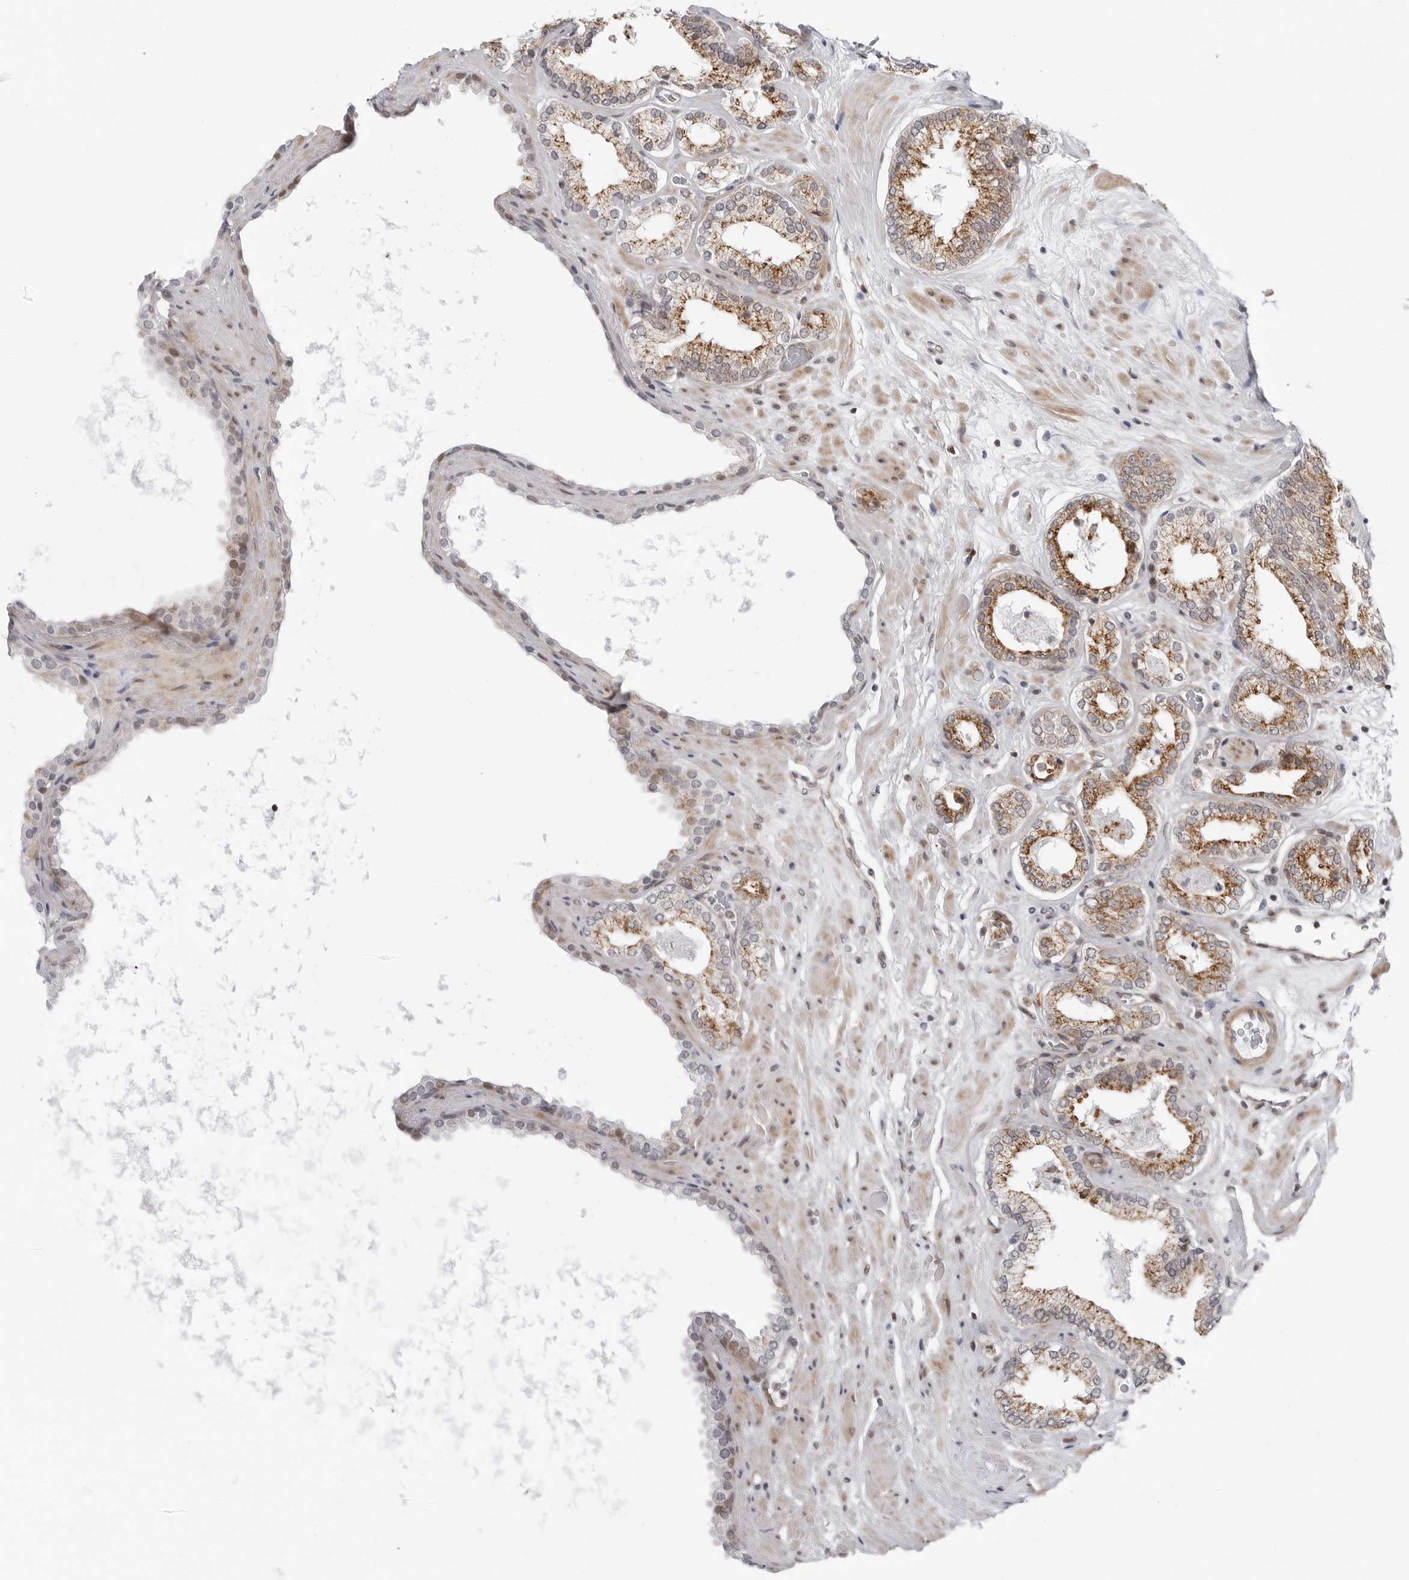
{"staining": {"intensity": "strong", "quantity": "25%-75%", "location": "cytoplasmic/membranous"}, "tissue": "prostate cancer", "cell_type": "Tumor cells", "image_type": "cancer", "snomed": [{"axis": "morphology", "description": "Adenocarcinoma, Low grade"}, {"axis": "topography", "description": "Prostate"}], "caption": "Strong cytoplasmic/membranous positivity is identified in approximately 25%-75% of tumor cells in low-grade adenocarcinoma (prostate).", "gene": "FAM135B", "patient": {"sex": "male", "age": 62}}